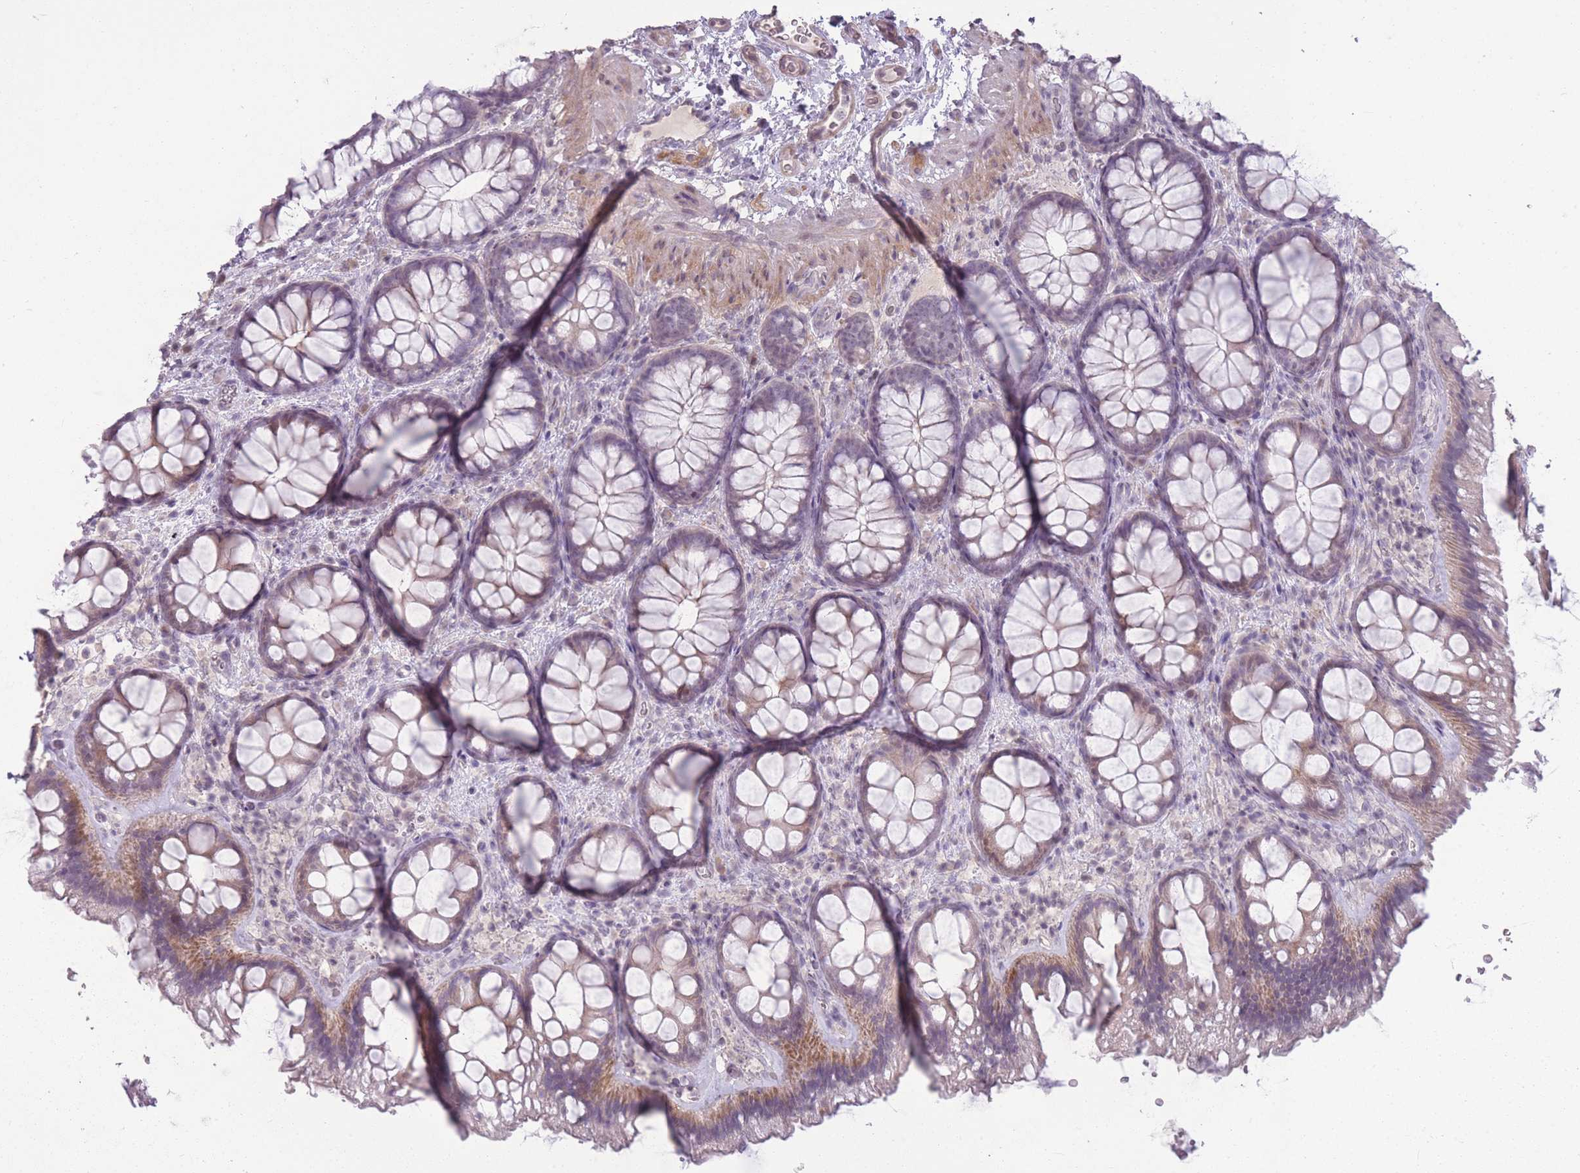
{"staining": {"intensity": "weak", "quantity": "25%-75%", "location": "cytoplasmic/membranous"}, "tissue": "colon", "cell_type": "Endothelial cells", "image_type": "normal", "snomed": [{"axis": "morphology", "description": "Normal tissue, NOS"}, {"axis": "topography", "description": "Colon"}], "caption": "Immunohistochemistry of benign human colon demonstrates low levels of weak cytoplasmic/membranous expression in about 25%-75% of endothelial cells. The protein of interest is shown in brown color, while the nuclei are stained blue.", "gene": "ZBTB24", "patient": {"sex": "male", "age": 46}}